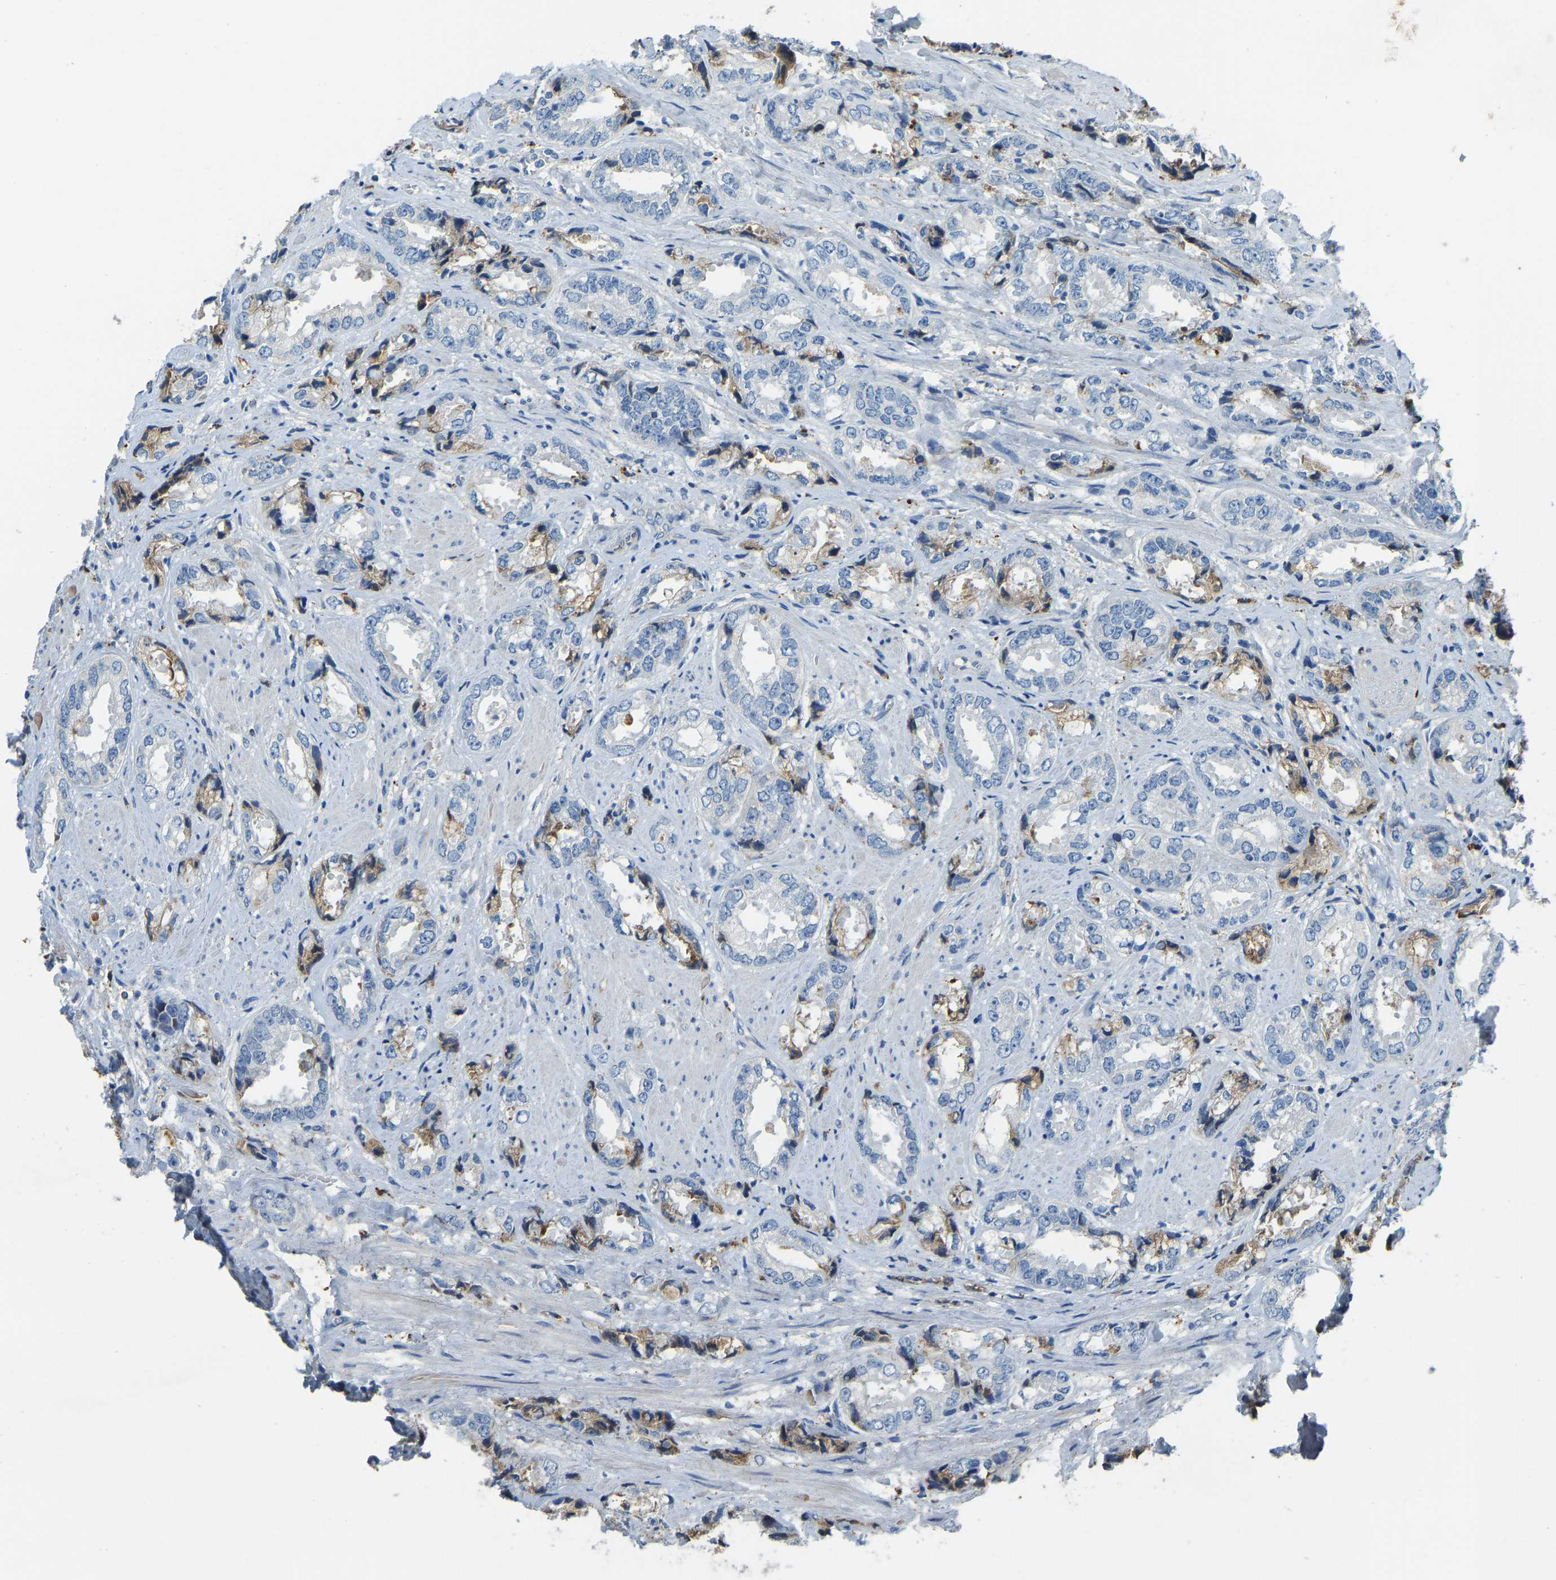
{"staining": {"intensity": "negative", "quantity": "none", "location": "none"}, "tissue": "prostate cancer", "cell_type": "Tumor cells", "image_type": "cancer", "snomed": [{"axis": "morphology", "description": "Adenocarcinoma, High grade"}, {"axis": "topography", "description": "Prostate"}], "caption": "High power microscopy micrograph of an immunohistochemistry (IHC) photomicrograph of adenocarcinoma (high-grade) (prostate), revealing no significant staining in tumor cells.", "gene": "THBS4", "patient": {"sex": "male", "age": 61}}